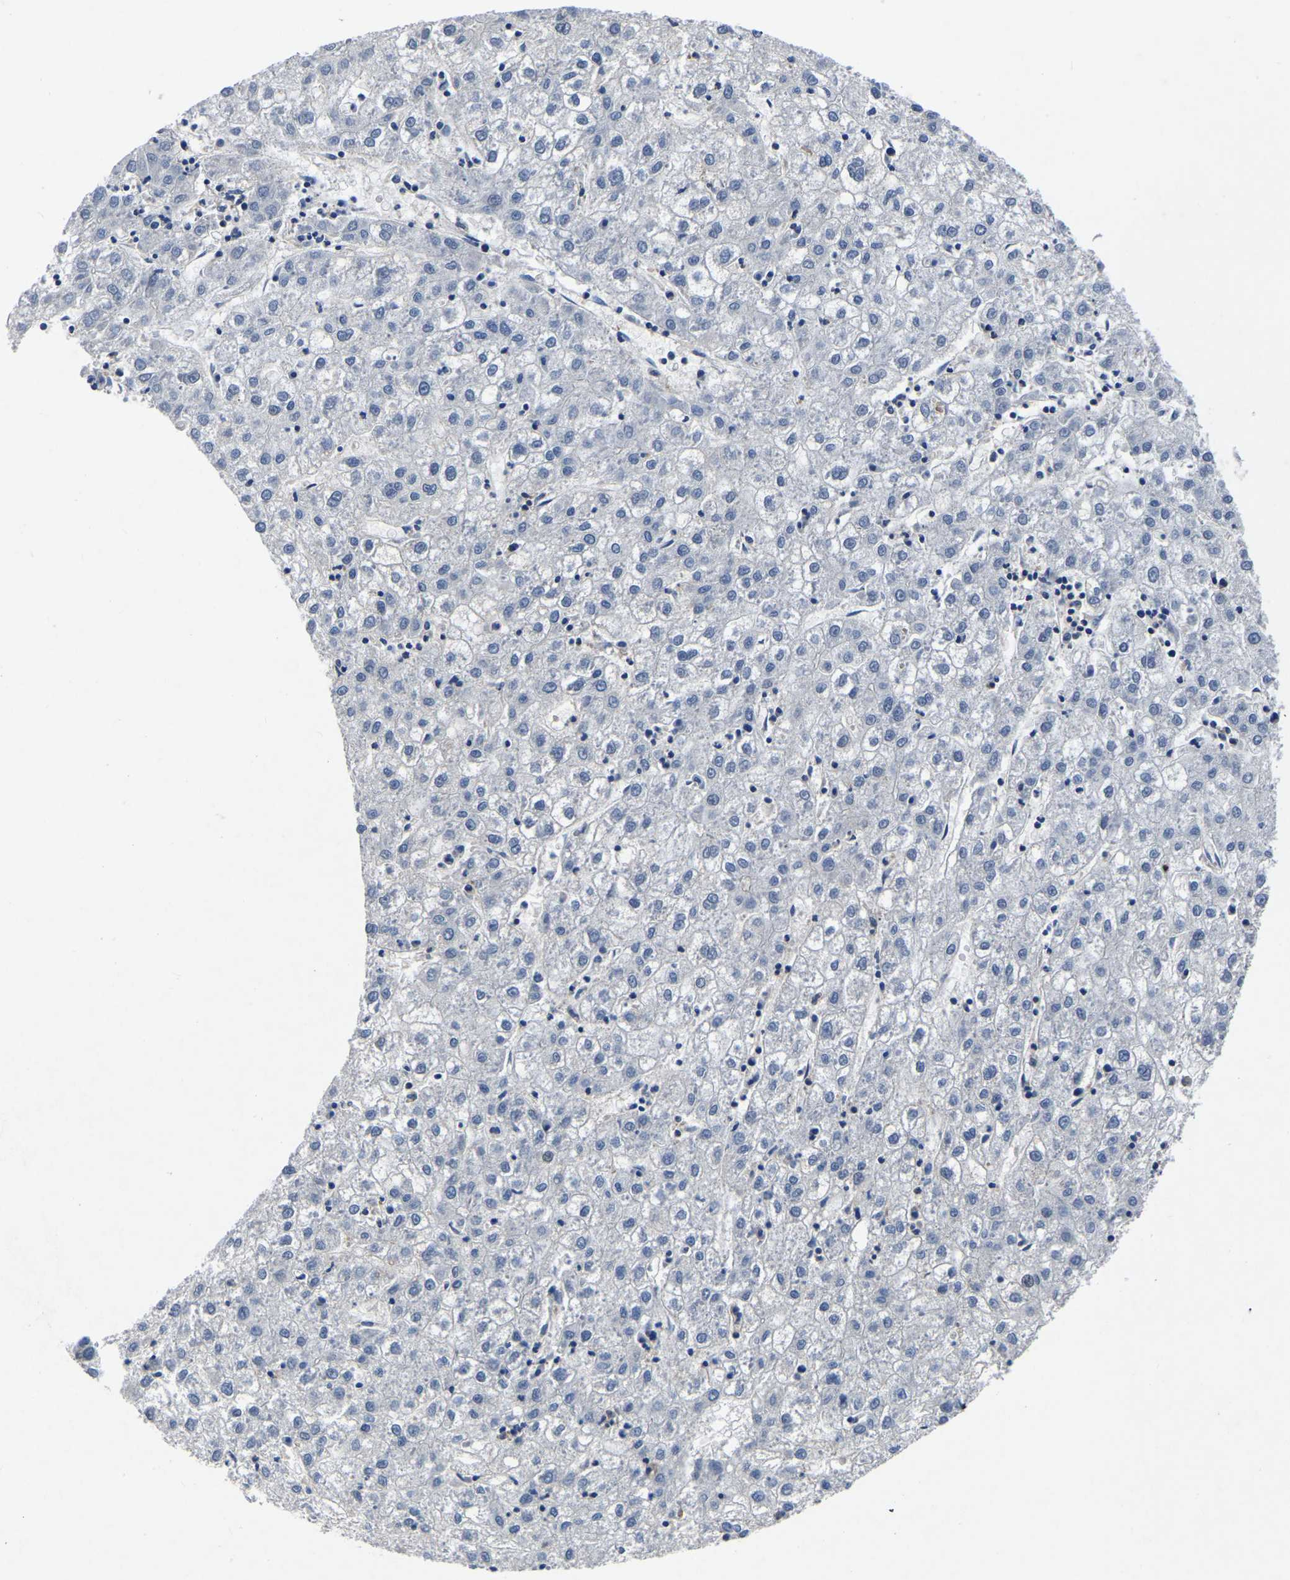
{"staining": {"intensity": "negative", "quantity": "none", "location": "none"}, "tissue": "liver cancer", "cell_type": "Tumor cells", "image_type": "cancer", "snomed": [{"axis": "morphology", "description": "Carcinoma, Hepatocellular, NOS"}, {"axis": "topography", "description": "Liver"}], "caption": "Tumor cells are negative for brown protein staining in liver cancer. (Brightfield microscopy of DAB (3,3'-diaminobenzidine) immunohistochemistry (IHC) at high magnification).", "gene": "FGD5", "patient": {"sex": "male", "age": 72}}